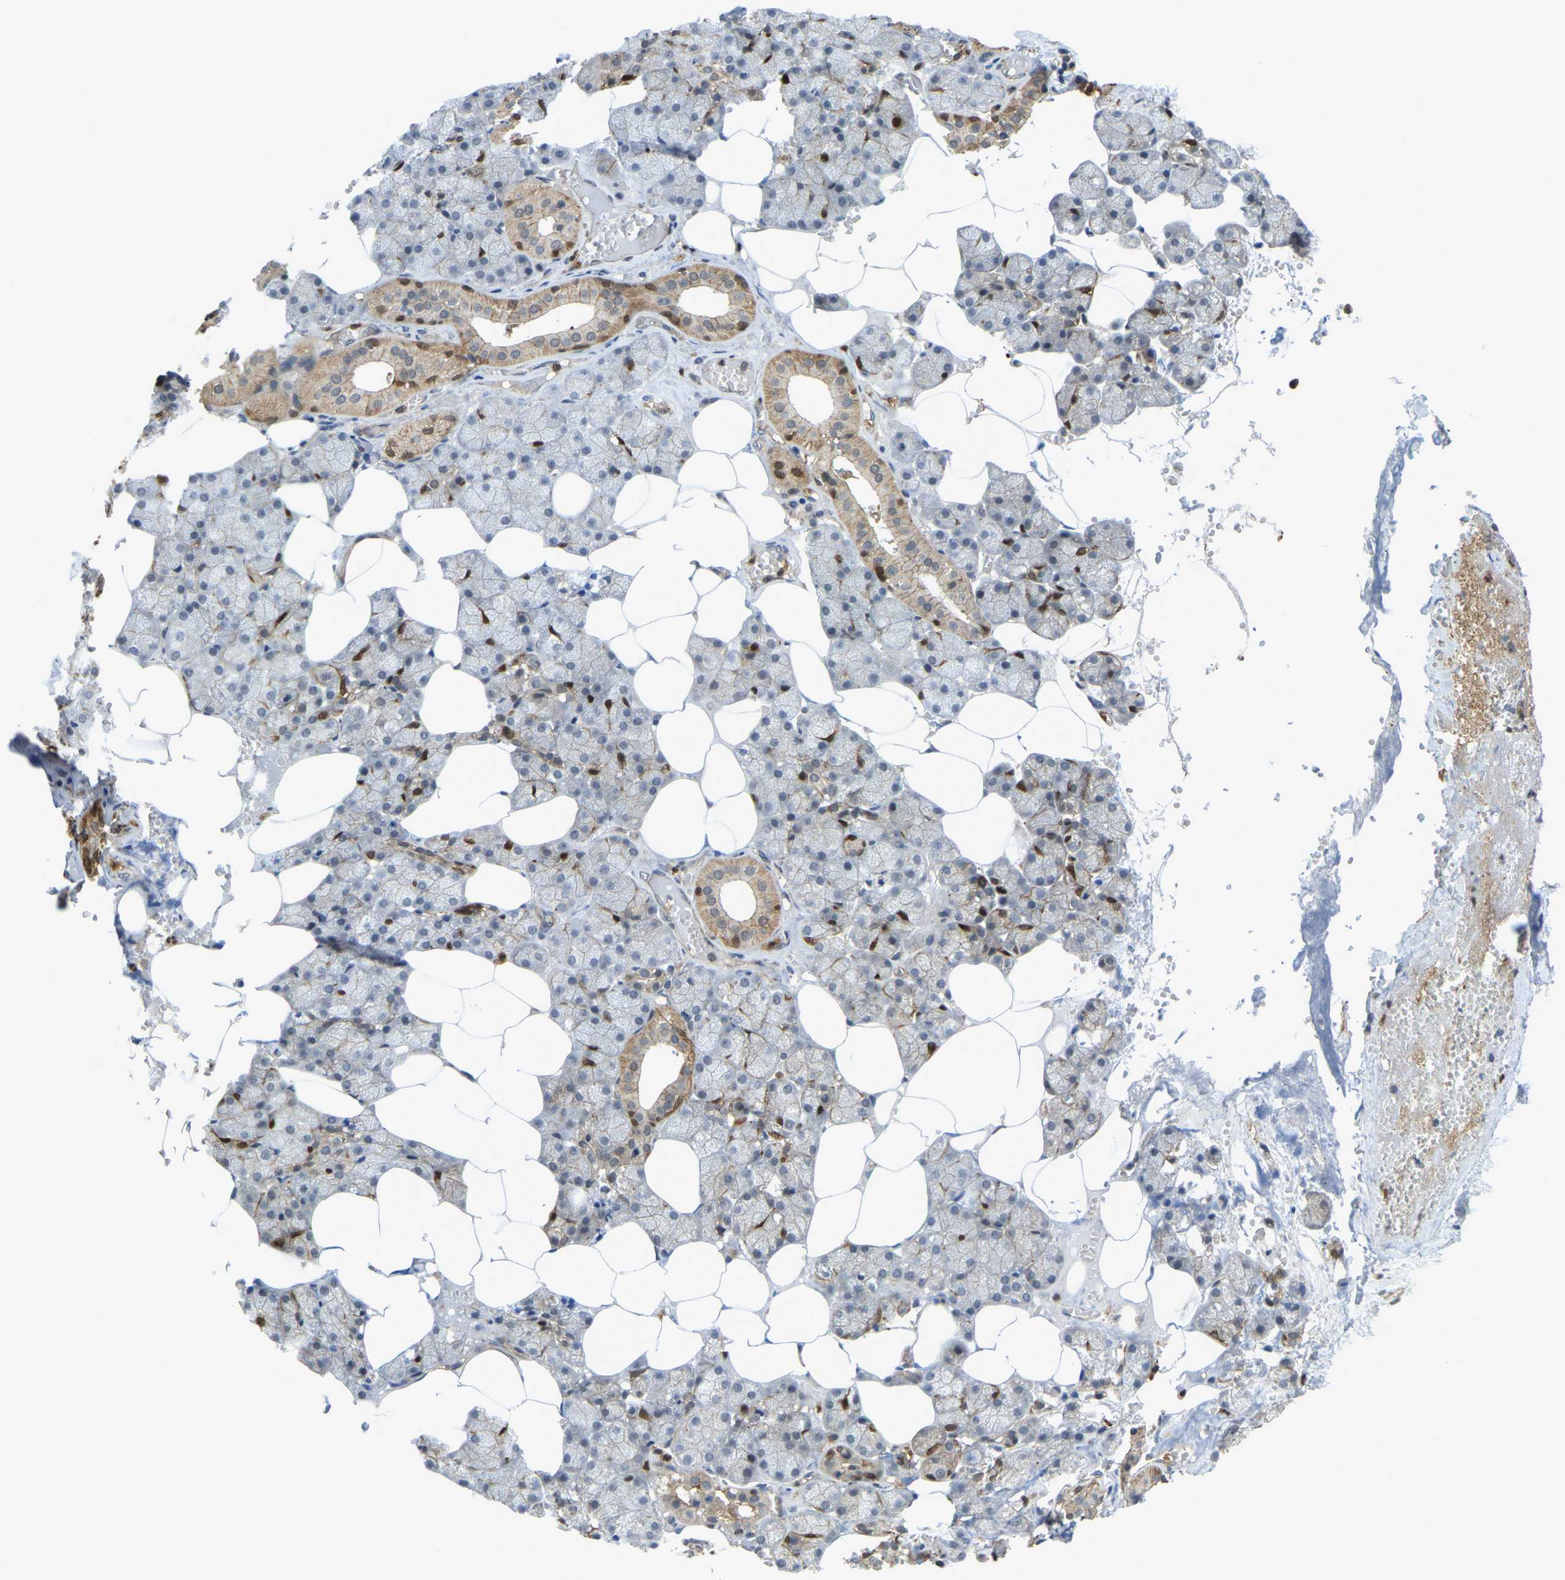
{"staining": {"intensity": "moderate", "quantity": "25%-75%", "location": "cytoplasmic/membranous"}, "tissue": "salivary gland", "cell_type": "Glandular cells", "image_type": "normal", "snomed": [{"axis": "morphology", "description": "Normal tissue, NOS"}, {"axis": "topography", "description": "Salivary gland"}], "caption": "IHC of unremarkable human salivary gland exhibits medium levels of moderate cytoplasmic/membranous staining in approximately 25%-75% of glandular cells.", "gene": "SERPINB5", "patient": {"sex": "male", "age": 62}}